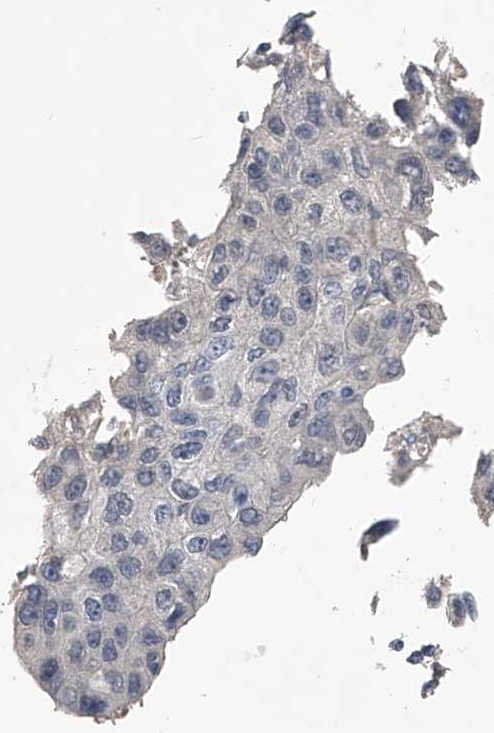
{"staining": {"intensity": "negative", "quantity": "none", "location": "none"}, "tissue": "lung cancer", "cell_type": "Tumor cells", "image_type": "cancer", "snomed": [{"axis": "morphology", "description": "Squamous cell carcinoma, NOS"}, {"axis": "topography", "description": "Lung"}], "caption": "This is a histopathology image of immunohistochemistry staining of lung squamous cell carcinoma, which shows no staining in tumor cells. Nuclei are stained in blue.", "gene": "MDN1", "patient": {"sex": "male", "age": 61}}